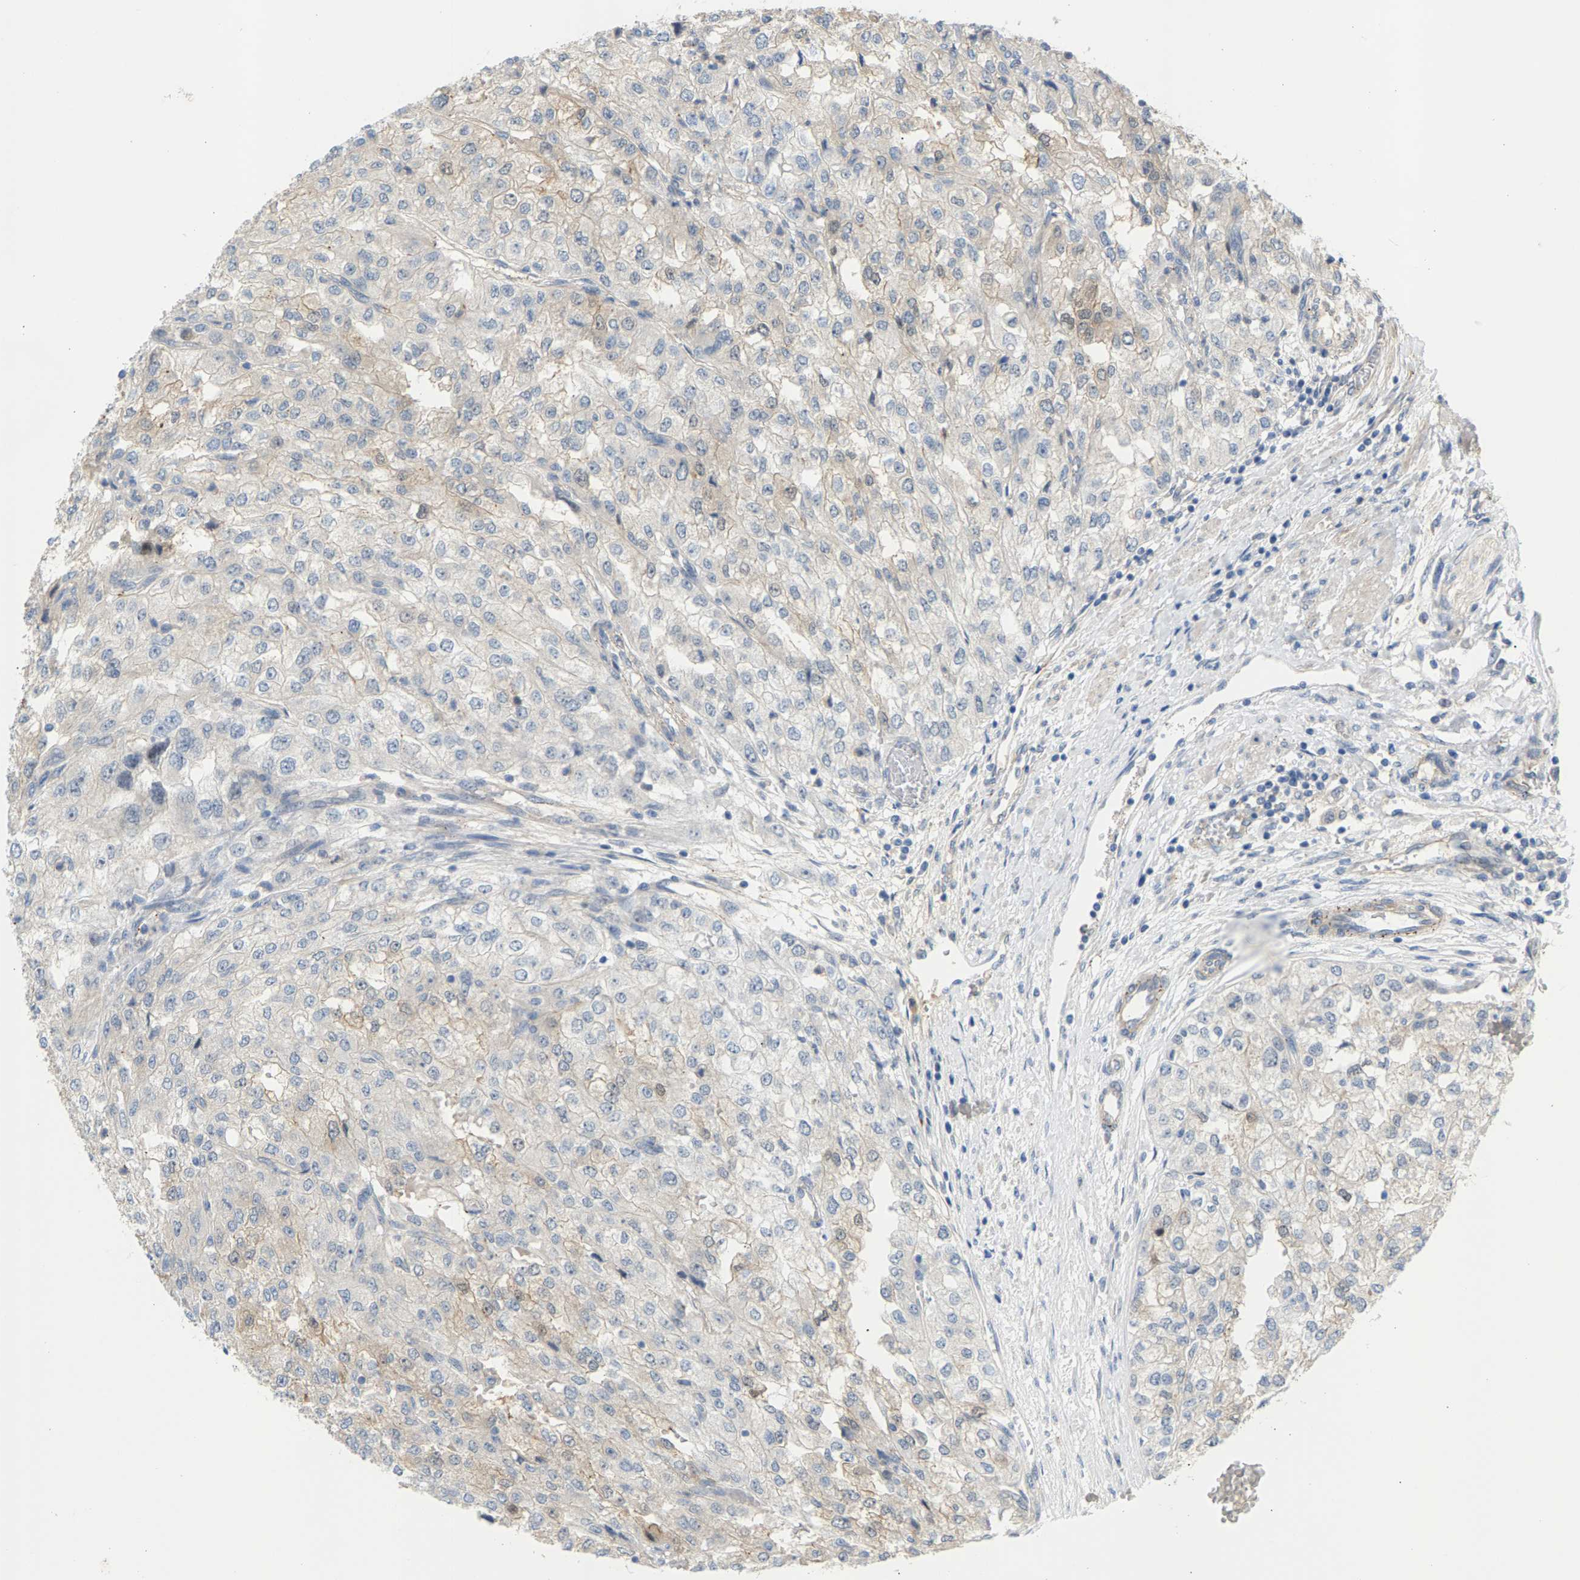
{"staining": {"intensity": "negative", "quantity": "none", "location": "none"}, "tissue": "renal cancer", "cell_type": "Tumor cells", "image_type": "cancer", "snomed": [{"axis": "morphology", "description": "Adenocarcinoma, NOS"}, {"axis": "topography", "description": "Kidney"}], "caption": "A histopathology image of human renal adenocarcinoma is negative for staining in tumor cells. Brightfield microscopy of IHC stained with DAB (brown) and hematoxylin (blue), captured at high magnification.", "gene": "KRTAP27-1", "patient": {"sex": "female", "age": 54}}